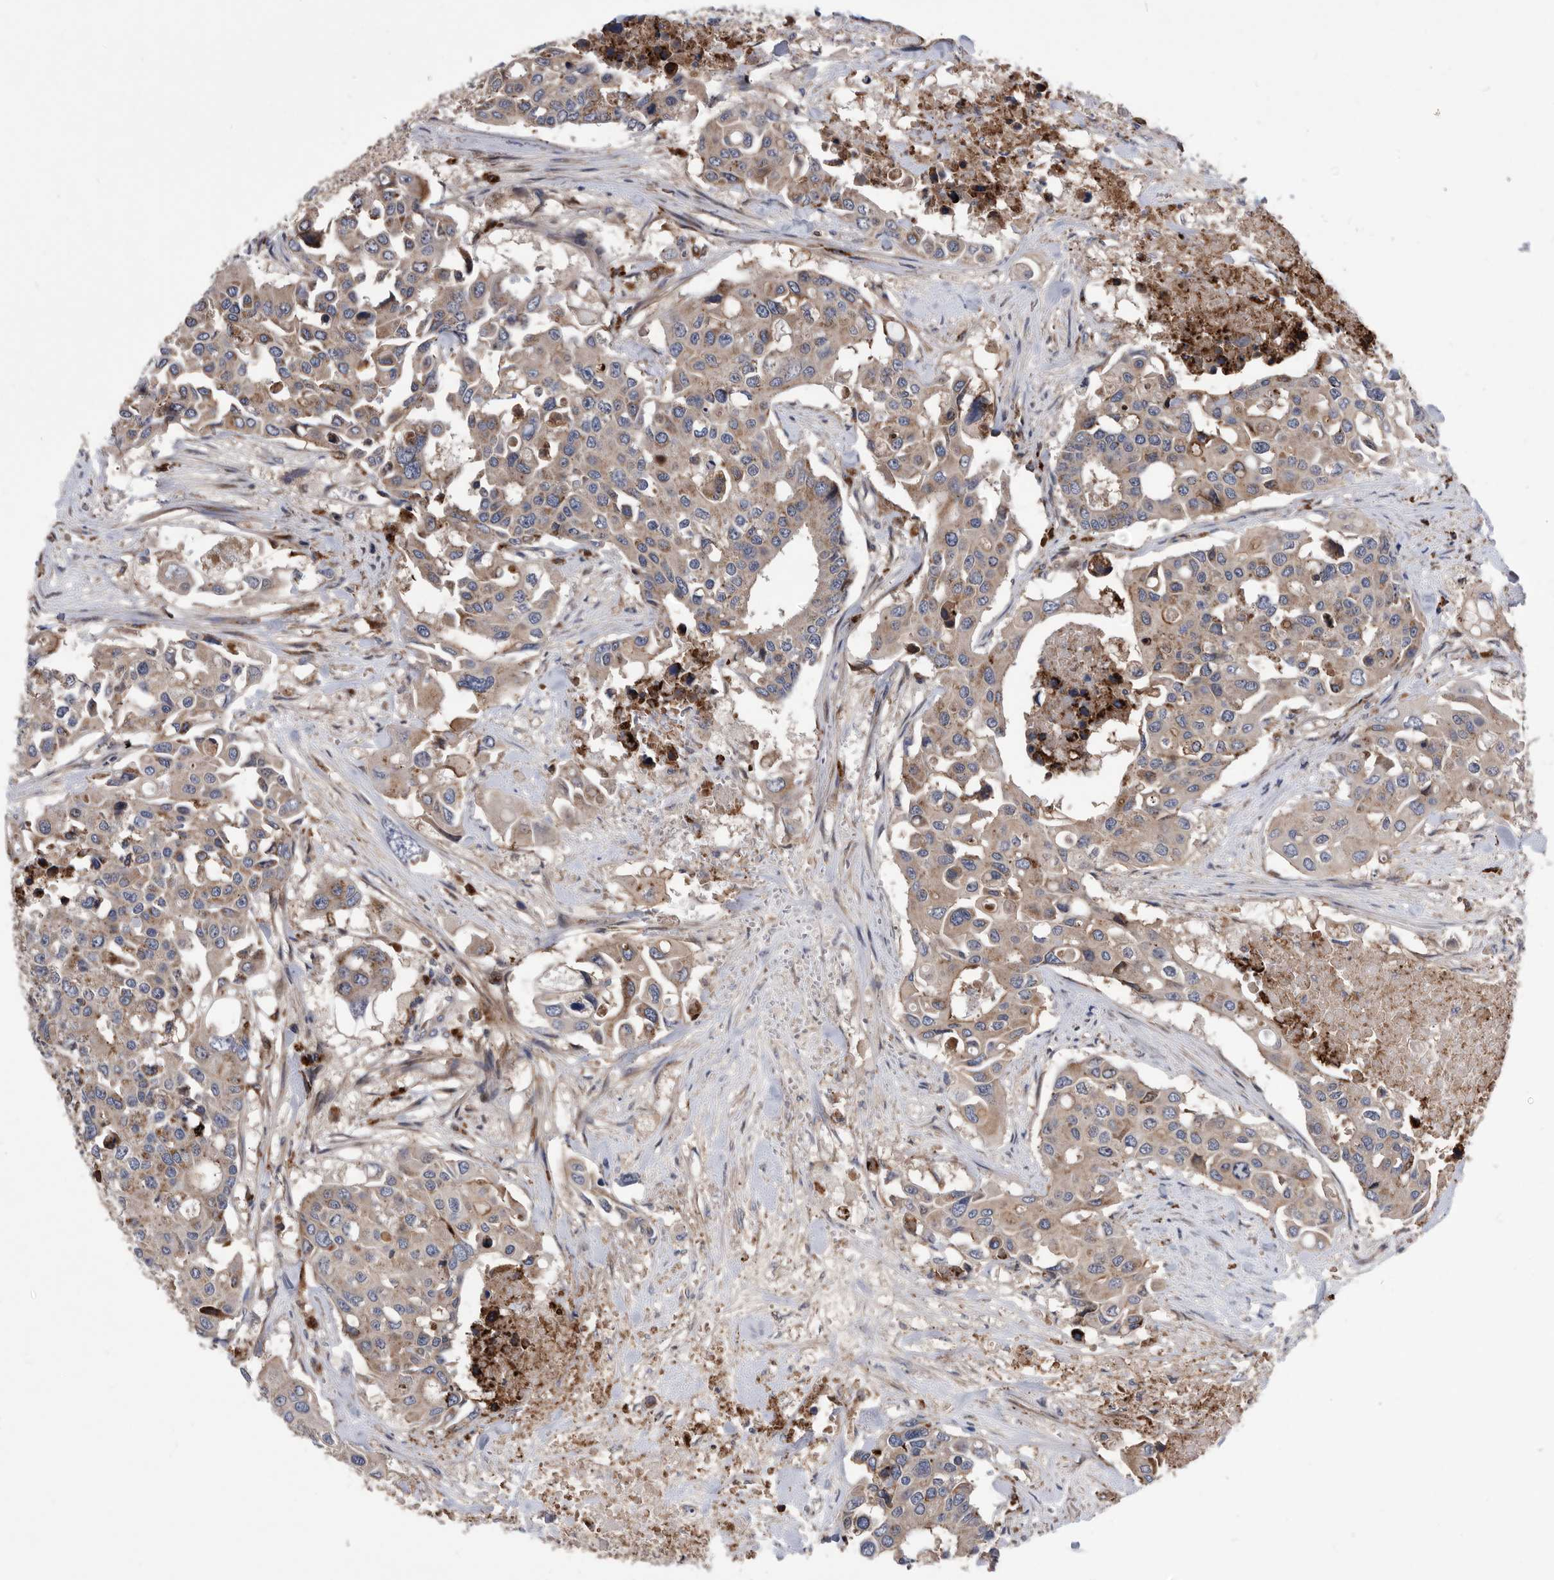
{"staining": {"intensity": "weak", "quantity": ">75%", "location": "cytoplasmic/membranous"}, "tissue": "colorectal cancer", "cell_type": "Tumor cells", "image_type": "cancer", "snomed": [{"axis": "morphology", "description": "Adenocarcinoma, NOS"}, {"axis": "topography", "description": "Colon"}], "caption": "A high-resolution photomicrograph shows IHC staining of colorectal cancer, which displays weak cytoplasmic/membranous expression in about >75% of tumor cells.", "gene": "BAIAP3", "patient": {"sex": "male", "age": 77}}